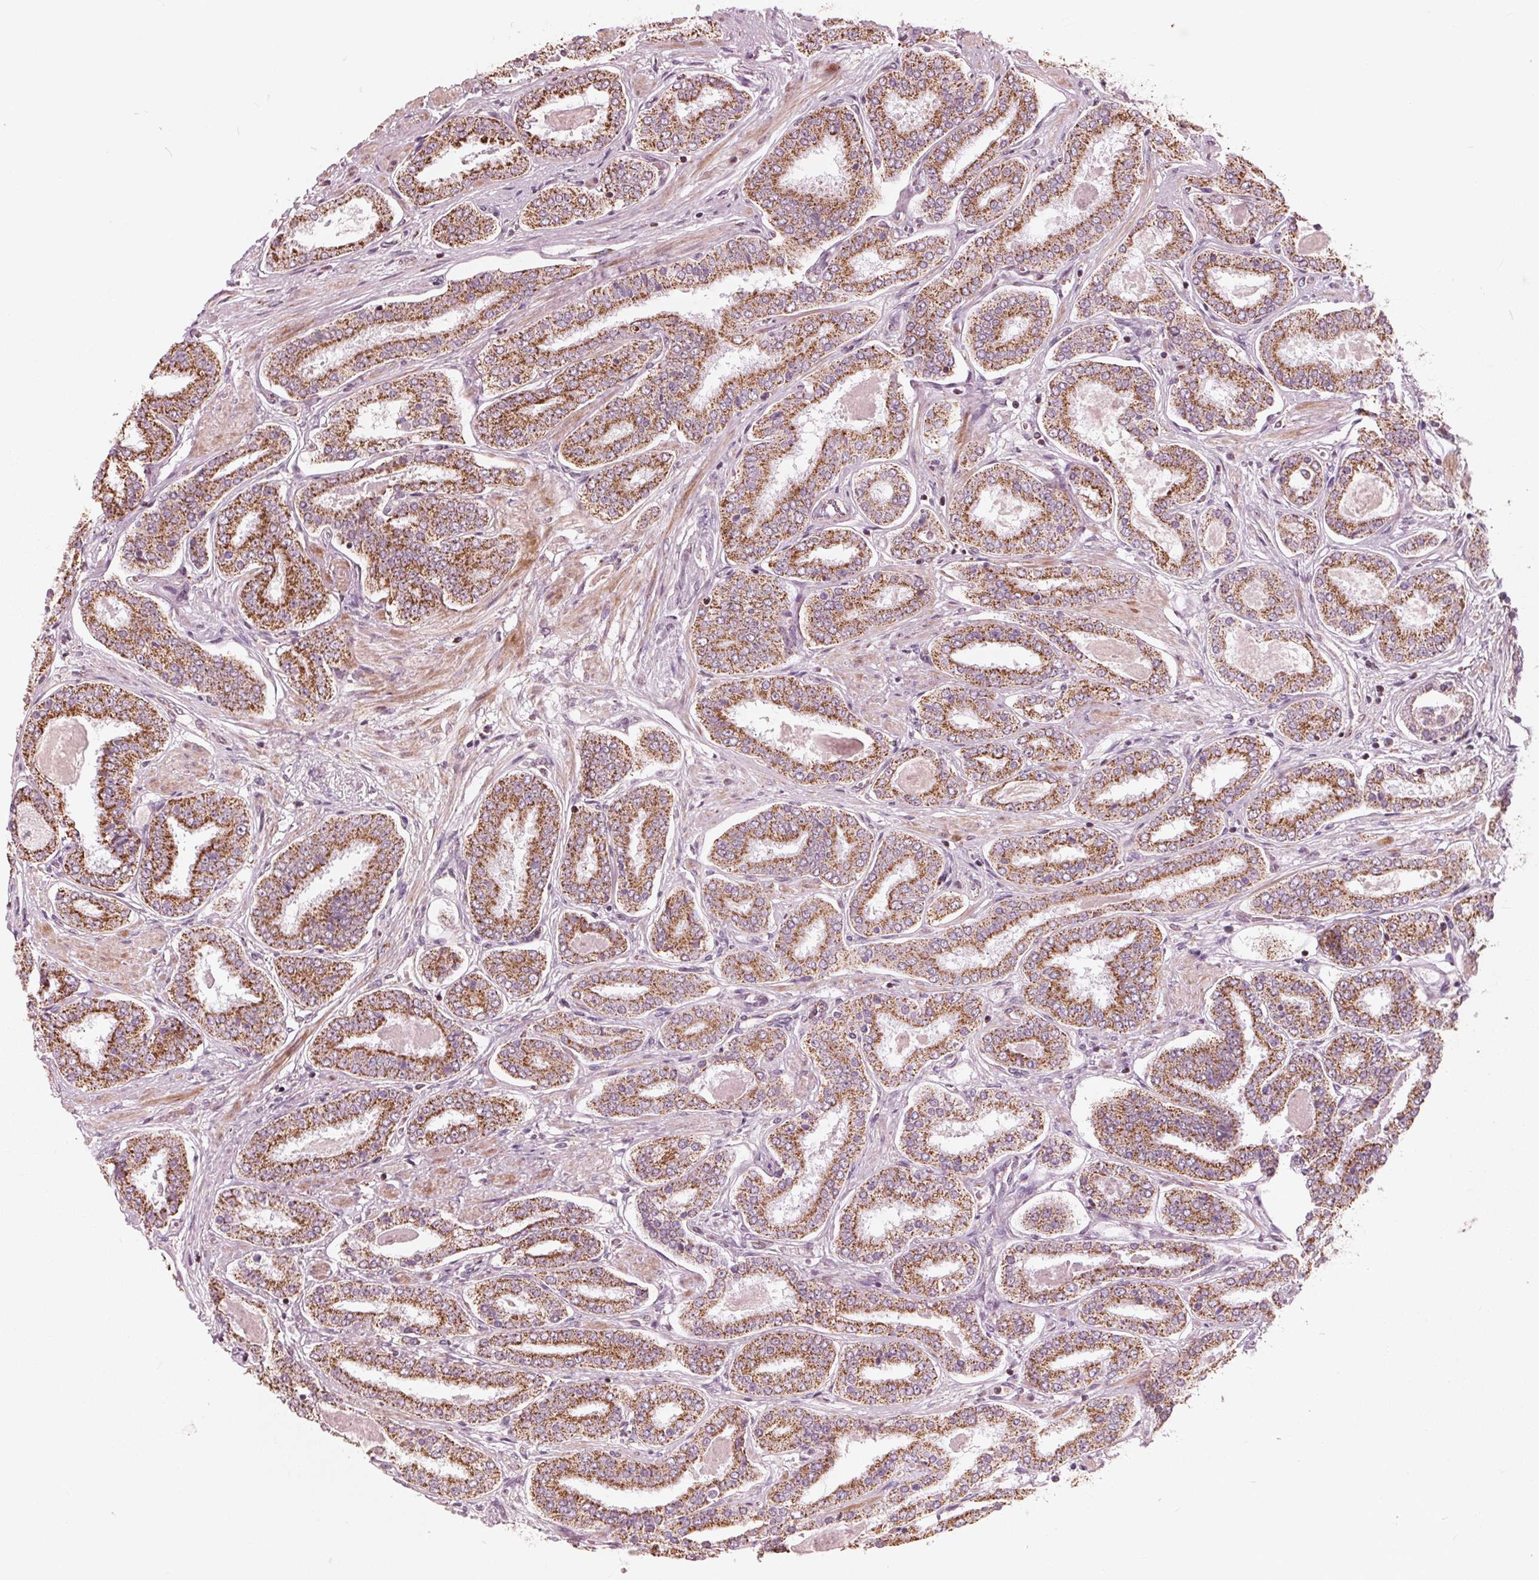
{"staining": {"intensity": "strong", "quantity": ">75%", "location": "cytoplasmic/membranous"}, "tissue": "prostate cancer", "cell_type": "Tumor cells", "image_type": "cancer", "snomed": [{"axis": "morphology", "description": "Adenocarcinoma, High grade"}, {"axis": "topography", "description": "Prostate"}], "caption": "A high amount of strong cytoplasmic/membranous positivity is seen in about >75% of tumor cells in prostate cancer tissue.", "gene": "DCAF4L2", "patient": {"sex": "male", "age": 63}}